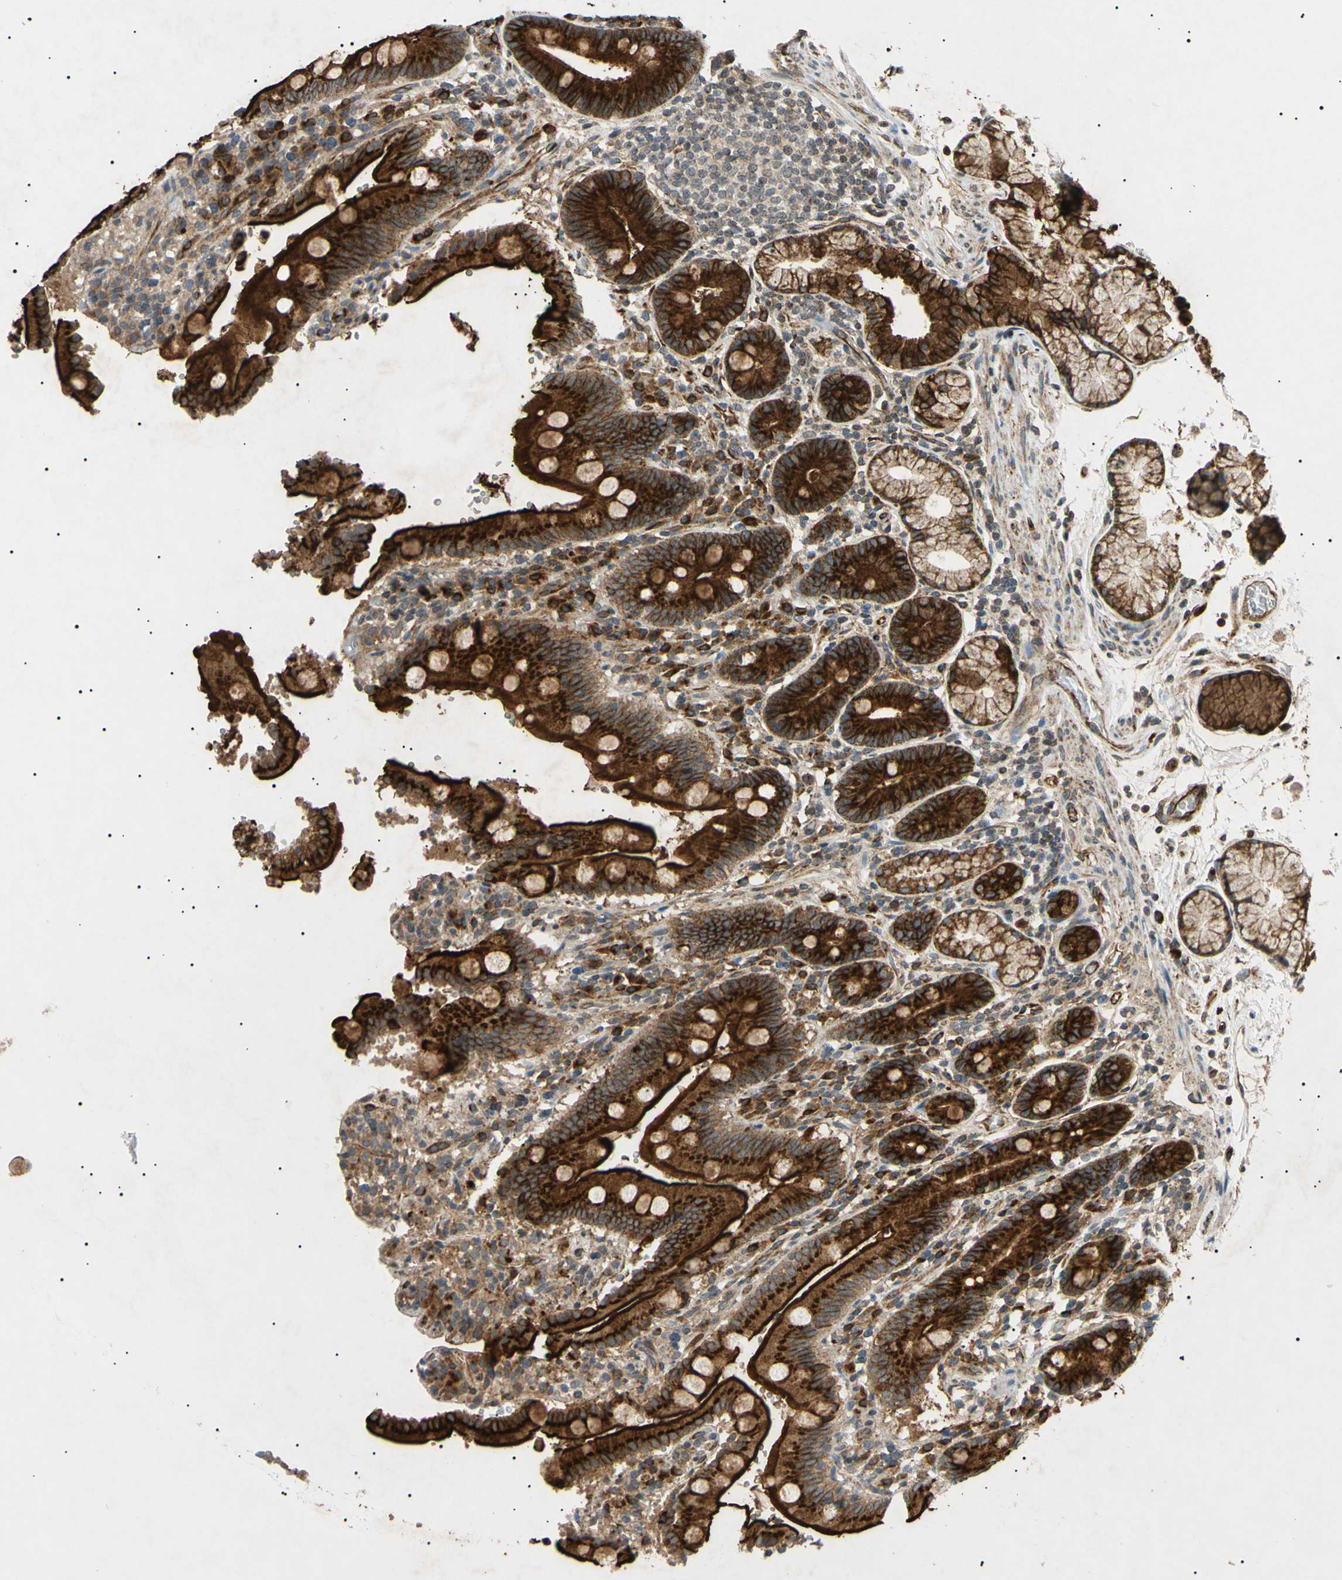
{"staining": {"intensity": "strong", "quantity": ">75%", "location": "cytoplasmic/membranous"}, "tissue": "duodenum", "cell_type": "Glandular cells", "image_type": "normal", "snomed": [{"axis": "morphology", "description": "Normal tissue, NOS"}, {"axis": "topography", "description": "Small intestine, NOS"}], "caption": "An IHC photomicrograph of normal tissue is shown. Protein staining in brown shows strong cytoplasmic/membranous positivity in duodenum within glandular cells.", "gene": "TUBB4A", "patient": {"sex": "female", "age": 71}}